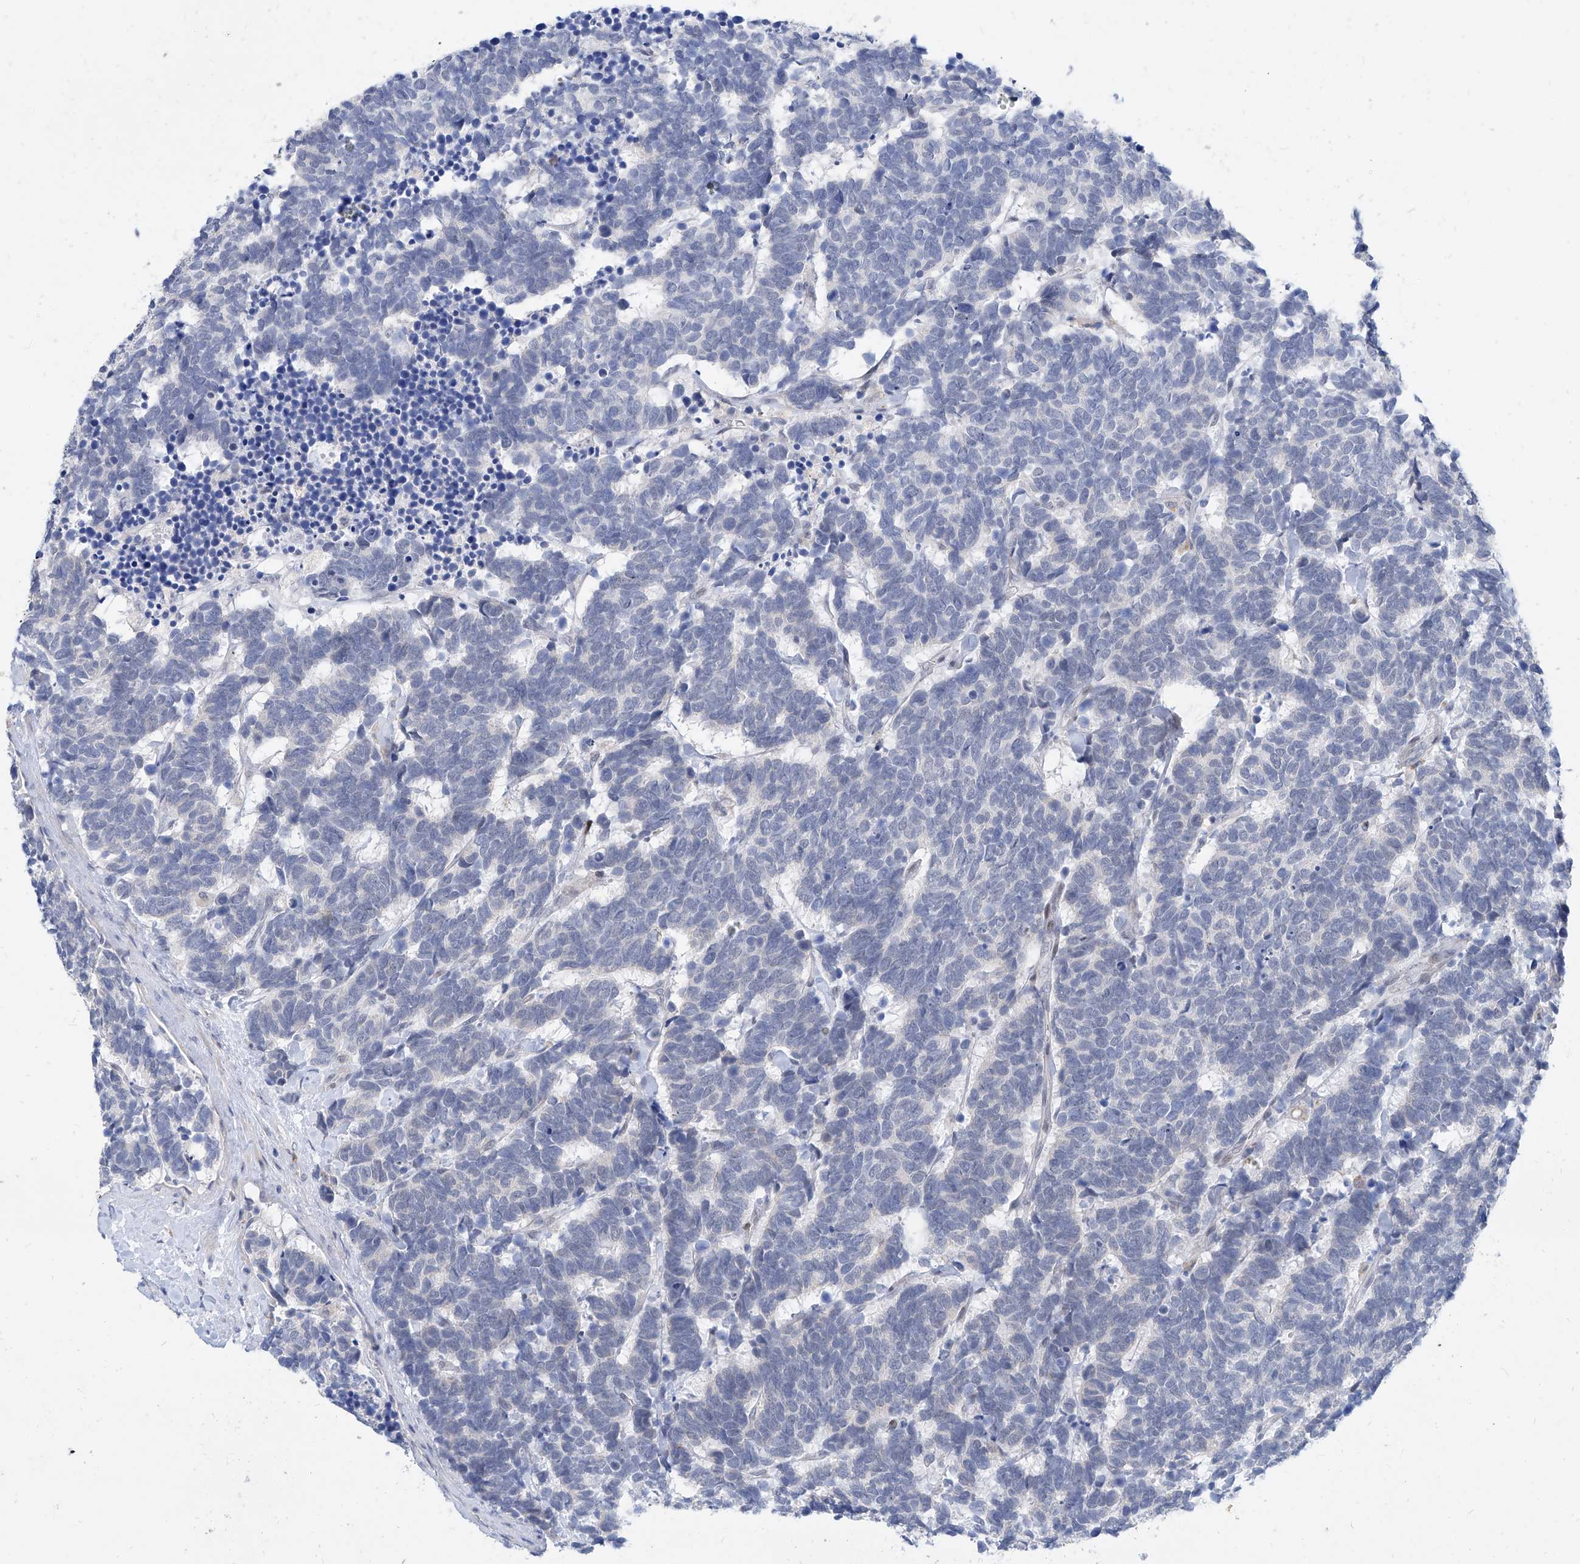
{"staining": {"intensity": "negative", "quantity": "none", "location": "none"}, "tissue": "carcinoid", "cell_type": "Tumor cells", "image_type": "cancer", "snomed": [{"axis": "morphology", "description": "Carcinoma, NOS"}, {"axis": "morphology", "description": "Carcinoid, malignant, NOS"}, {"axis": "topography", "description": "Urinary bladder"}], "caption": "IHC of carcinoma reveals no expression in tumor cells.", "gene": "BPTF", "patient": {"sex": "male", "age": 57}}